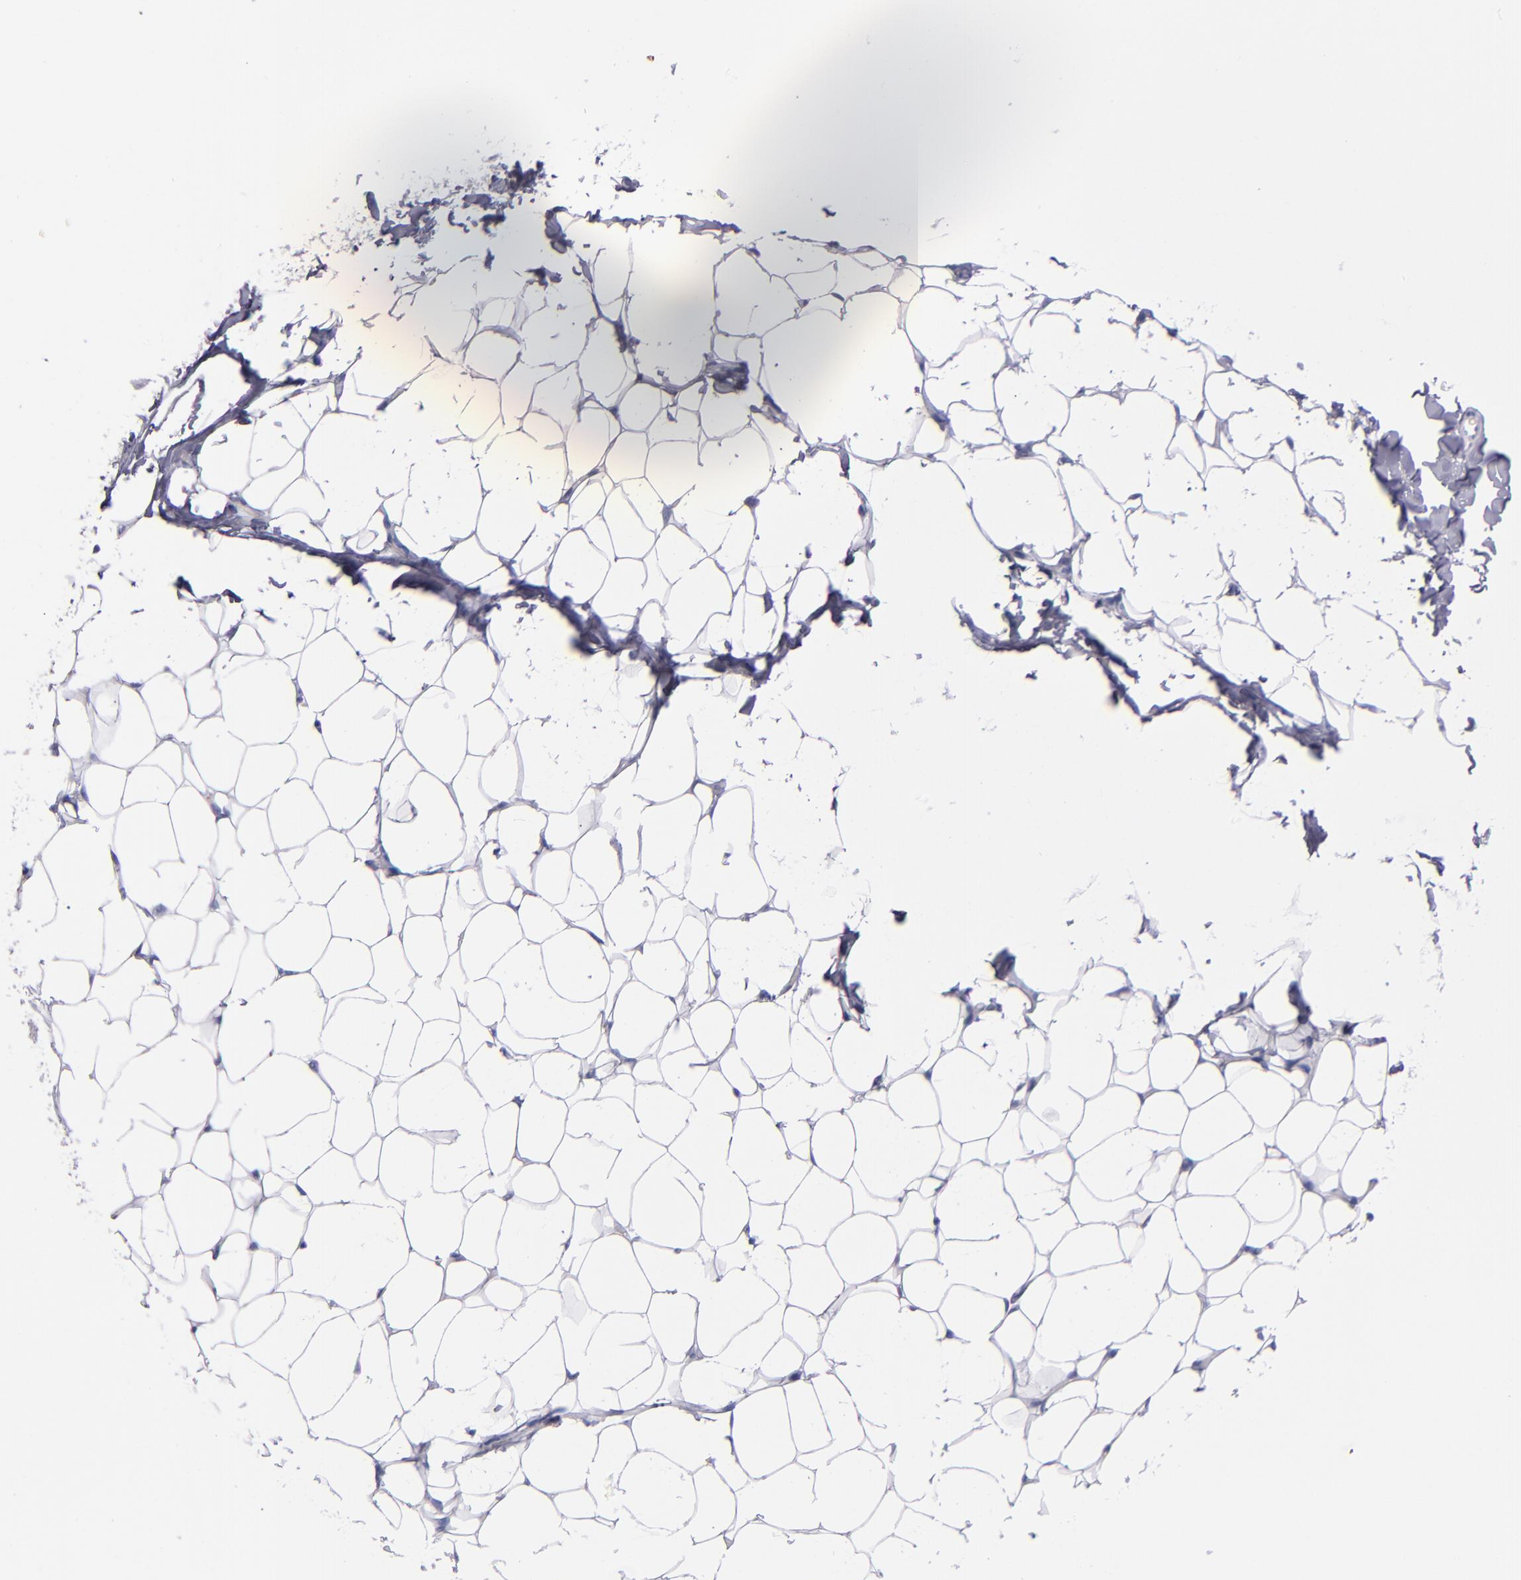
{"staining": {"intensity": "negative", "quantity": "none", "location": "none"}, "tissue": "adipose tissue", "cell_type": "Adipocytes", "image_type": "normal", "snomed": [{"axis": "morphology", "description": "Normal tissue, NOS"}, {"axis": "topography", "description": "Soft tissue"}], "caption": "Immunohistochemistry (IHC) of benign human adipose tissue shows no staining in adipocytes.", "gene": "HNF1B", "patient": {"sex": "male", "age": 26}}